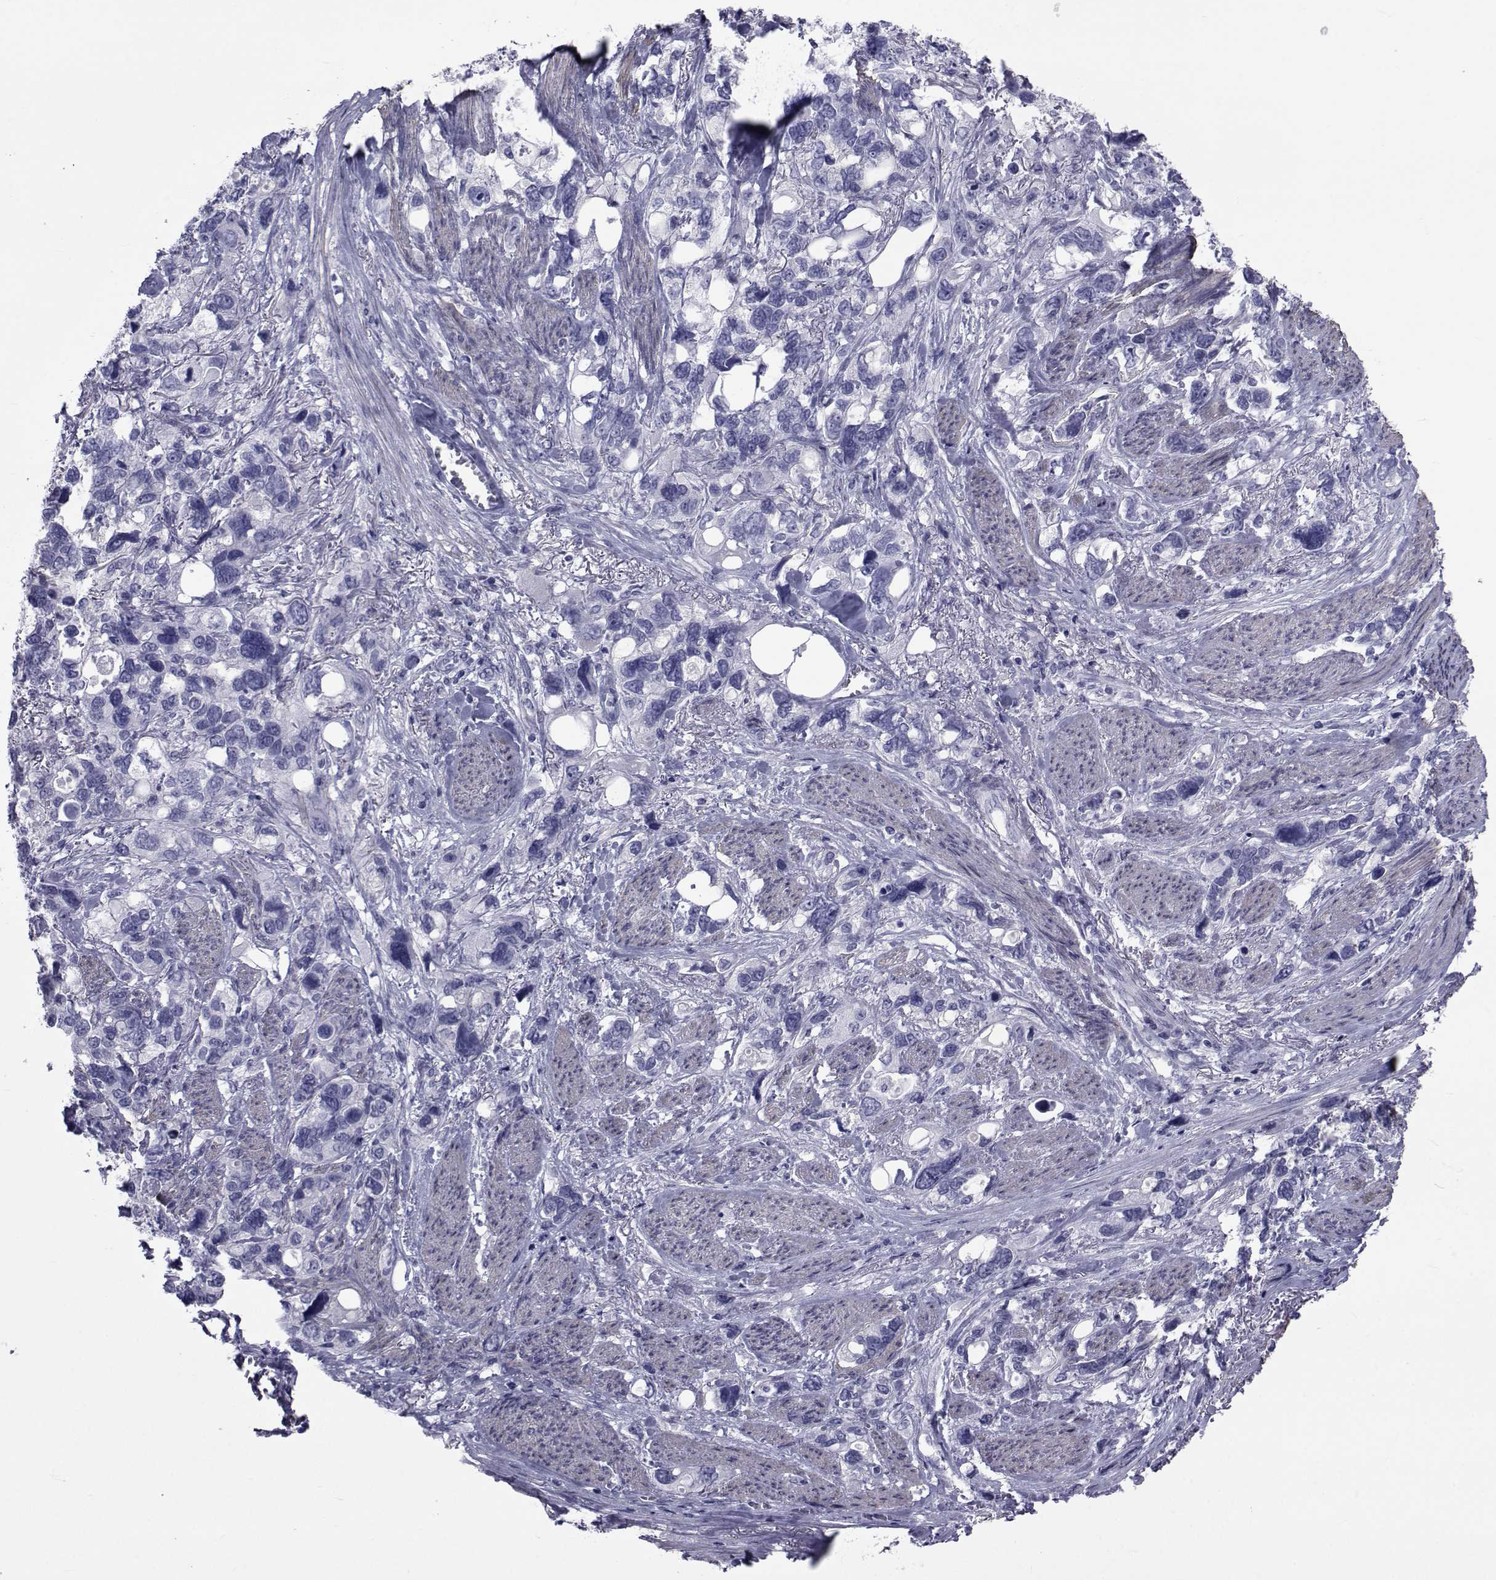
{"staining": {"intensity": "negative", "quantity": "none", "location": "none"}, "tissue": "stomach cancer", "cell_type": "Tumor cells", "image_type": "cancer", "snomed": [{"axis": "morphology", "description": "Adenocarcinoma, NOS"}, {"axis": "topography", "description": "Stomach, upper"}], "caption": "Immunohistochemical staining of stomach cancer displays no significant staining in tumor cells.", "gene": "GKAP1", "patient": {"sex": "female", "age": 81}}